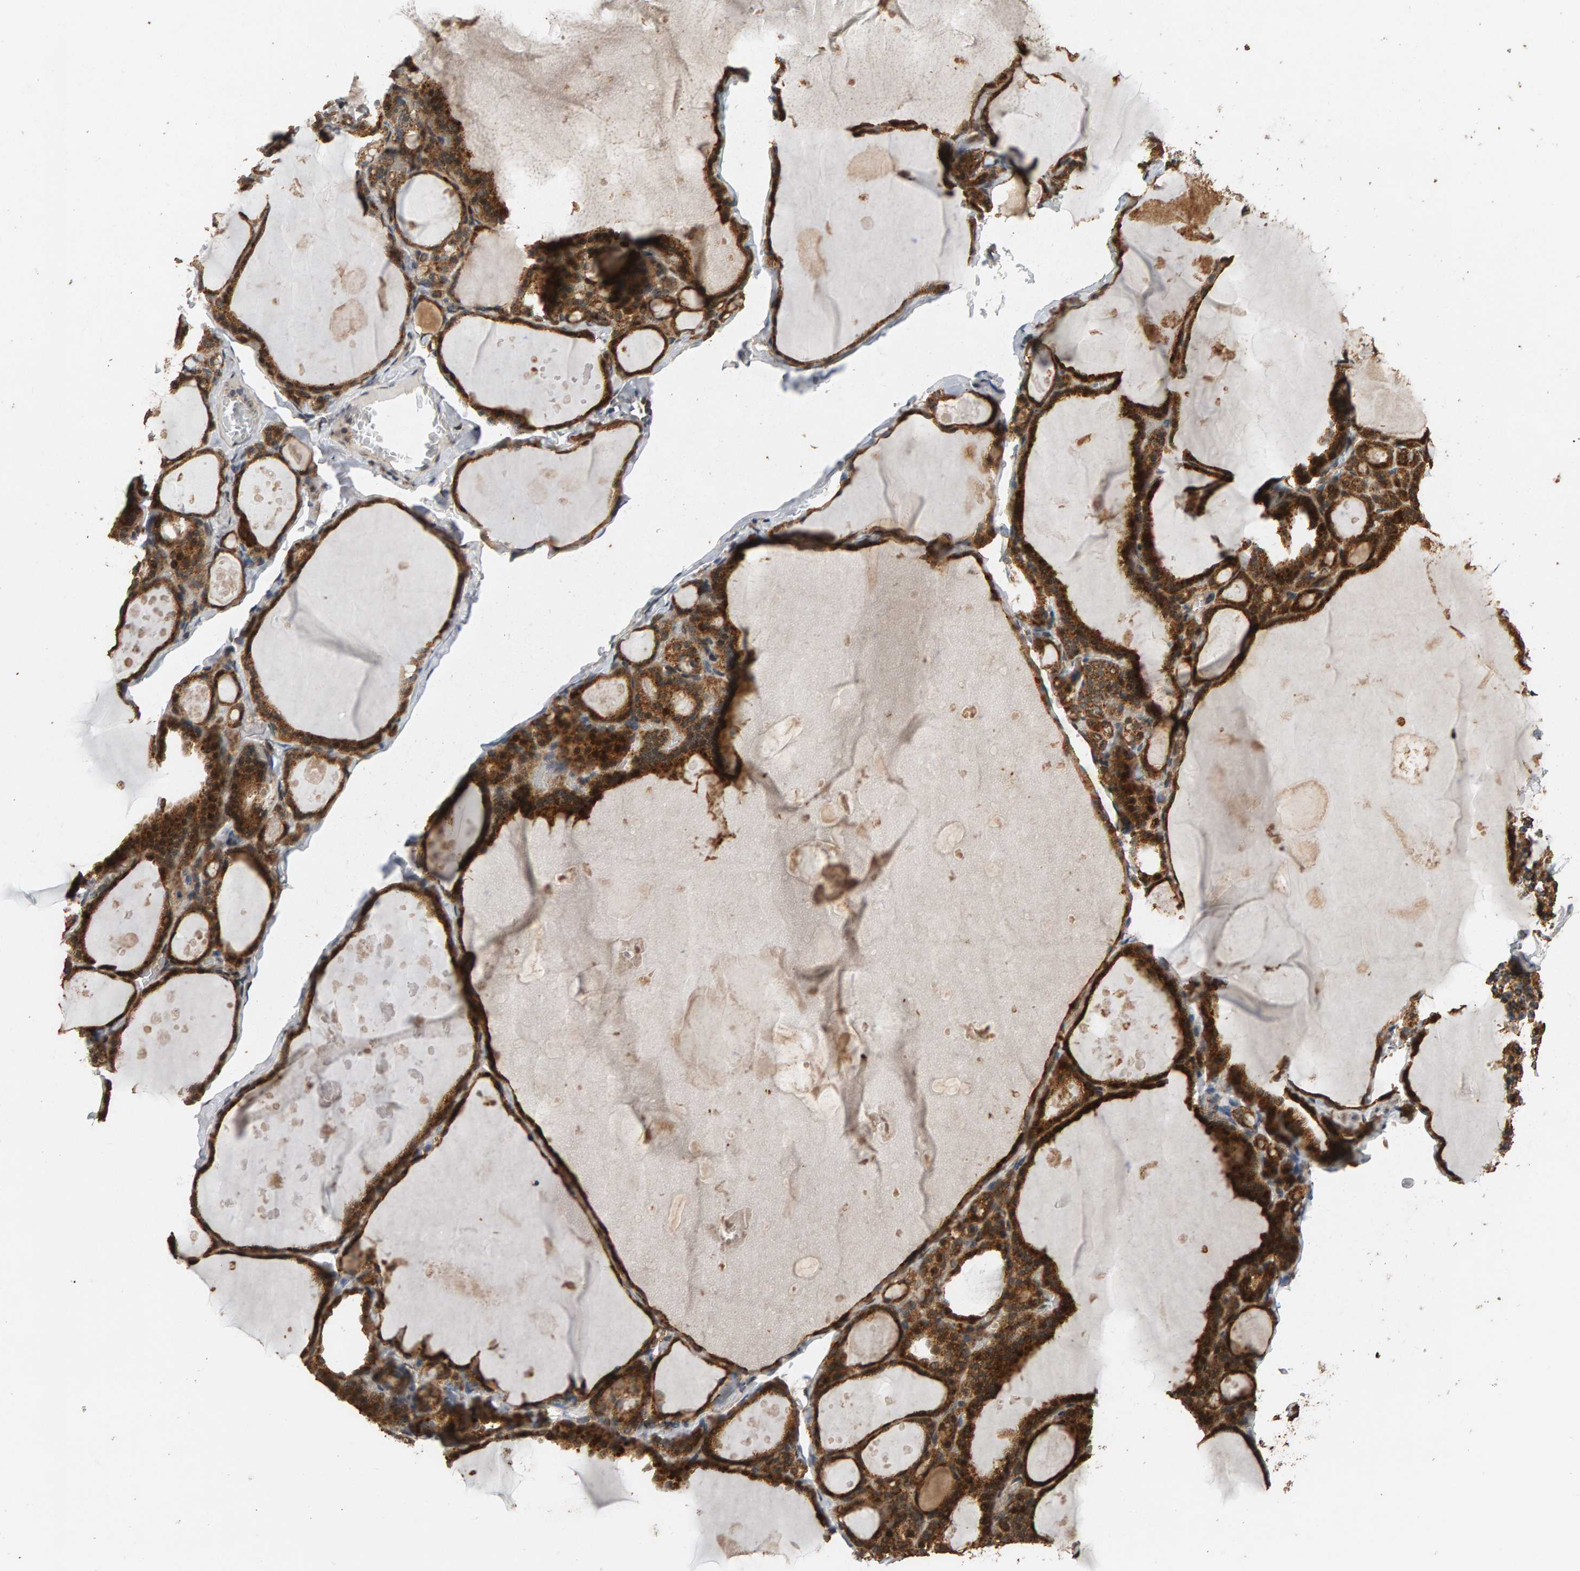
{"staining": {"intensity": "strong", "quantity": ">75%", "location": "cytoplasmic/membranous"}, "tissue": "thyroid gland", "cell_type": "Glandular cells", "image_type": "normal", "snomed": [{"axis": "morphology", "description": "Normal tissue, NOS"}, {"axis": "topography", "description": "Thyroid gland"}], "caption": "The immunohistochemical stain highlights strong cytoplasmic/membranous expression in glandular cells of normal thyroid gland.", "gene": "GSTK1", "patient": {"sex": "male", "age": 56}}